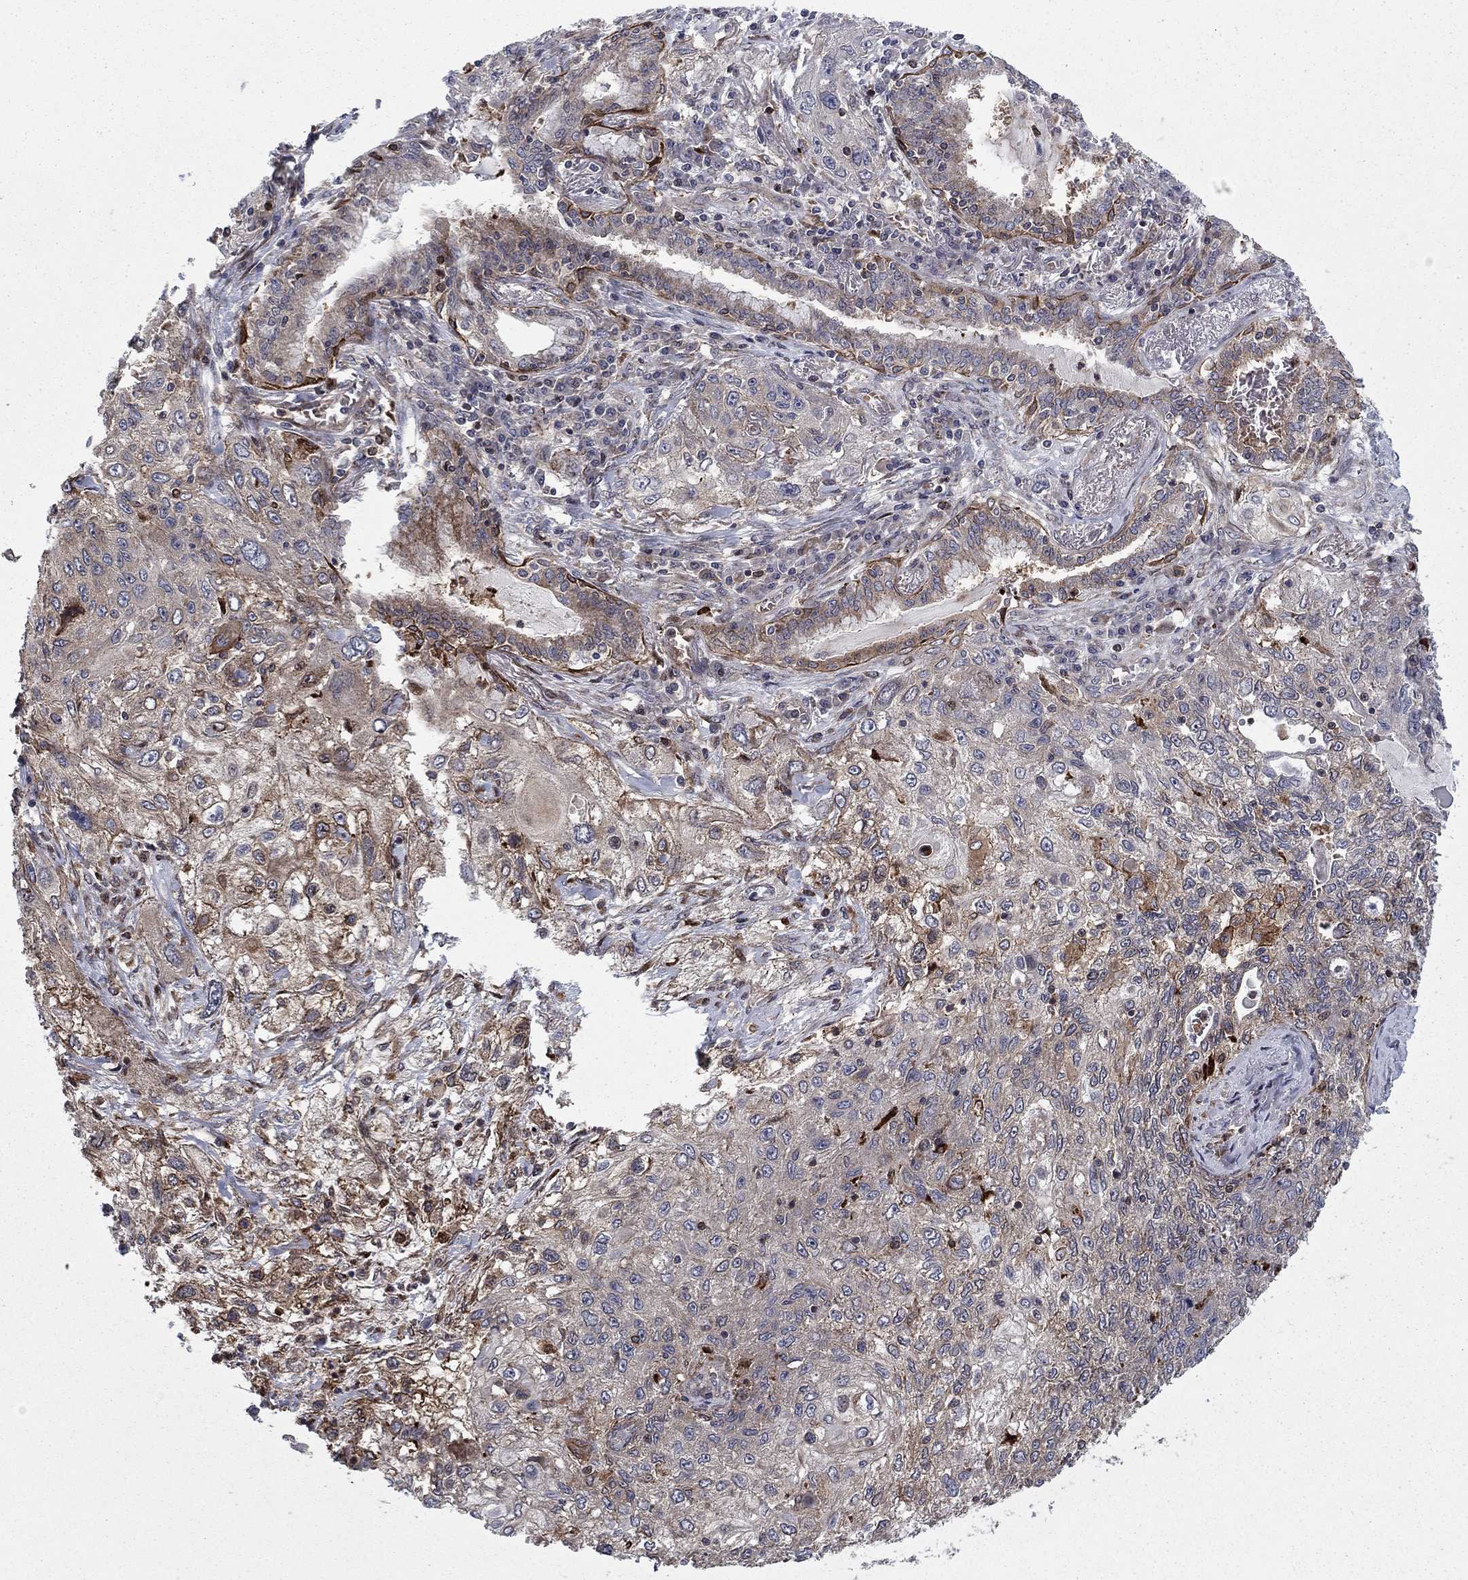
{"staining": {"intensity": "negative", "quantity": "none", "location": "none"}, "tissue": "lung cancer", "cell_type": "Tumor cells", "image_type": "cancer", "snomed": [{"axis": "morphology", "description": "Squamous cell carcinoma, NOS"}, {"axis": "topography", "description": "Lung"}], "caption": "Human lung cancer stained for a protein using IHC demonstrates no staining in tumor cells.", "gene": "HDAC4", "patient": {"sex": "female", "age": 69}}